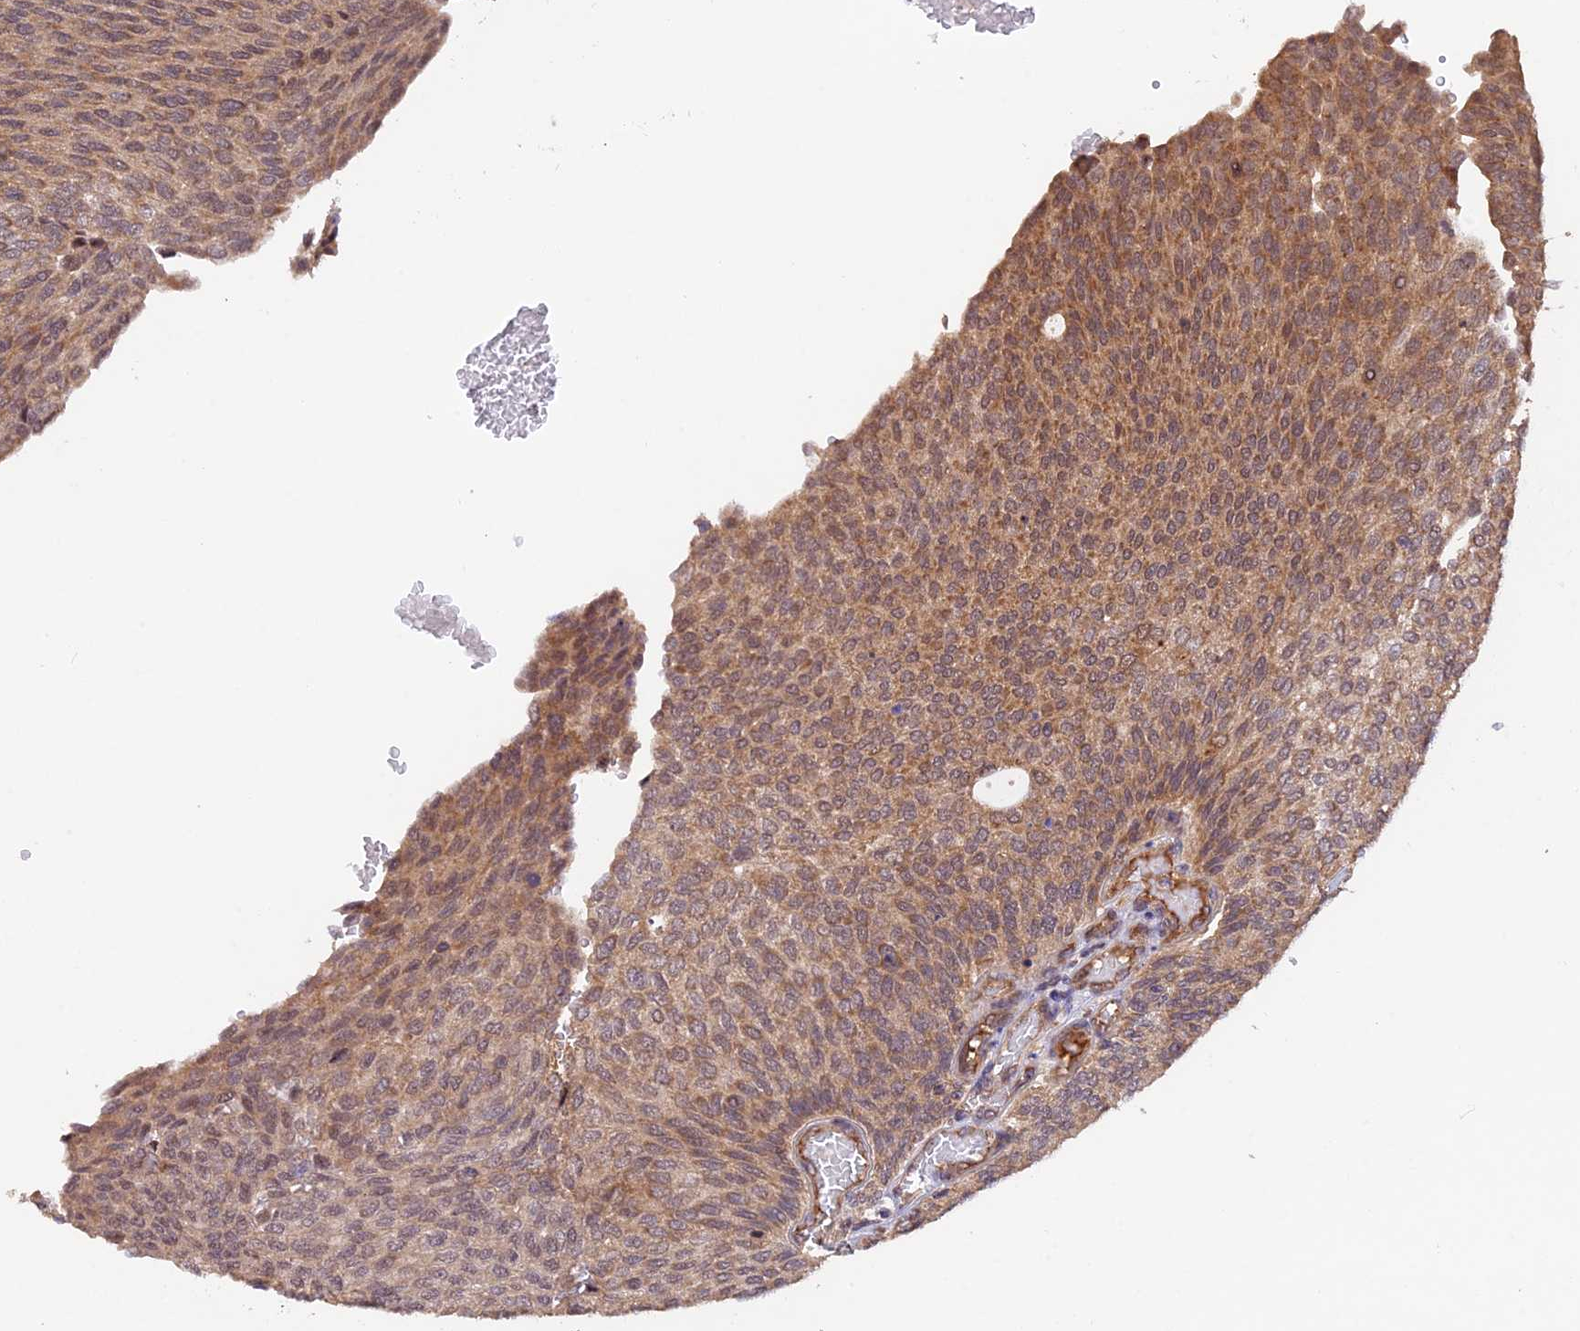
{"staining": {"intensity": "weak", "quantity": ">75%", "location": "cytoplasmic/membranous"}, "tissue": "urothelial cancer", "cell_type": "Tumor cells", "image_type": "cancer", "snomed": [{"axis": "morphology", "description": "Urothelial carcinoma, Low grade"}, {"axis": "topography", "description": "Urinary bladder"}], "caption": "Urothelial carcinoma (low-grade) stained with a protein marker reveals weak staining in tumor cells.", "gene": "MNS1", "patient": {"sex": "female", "age": 79}}